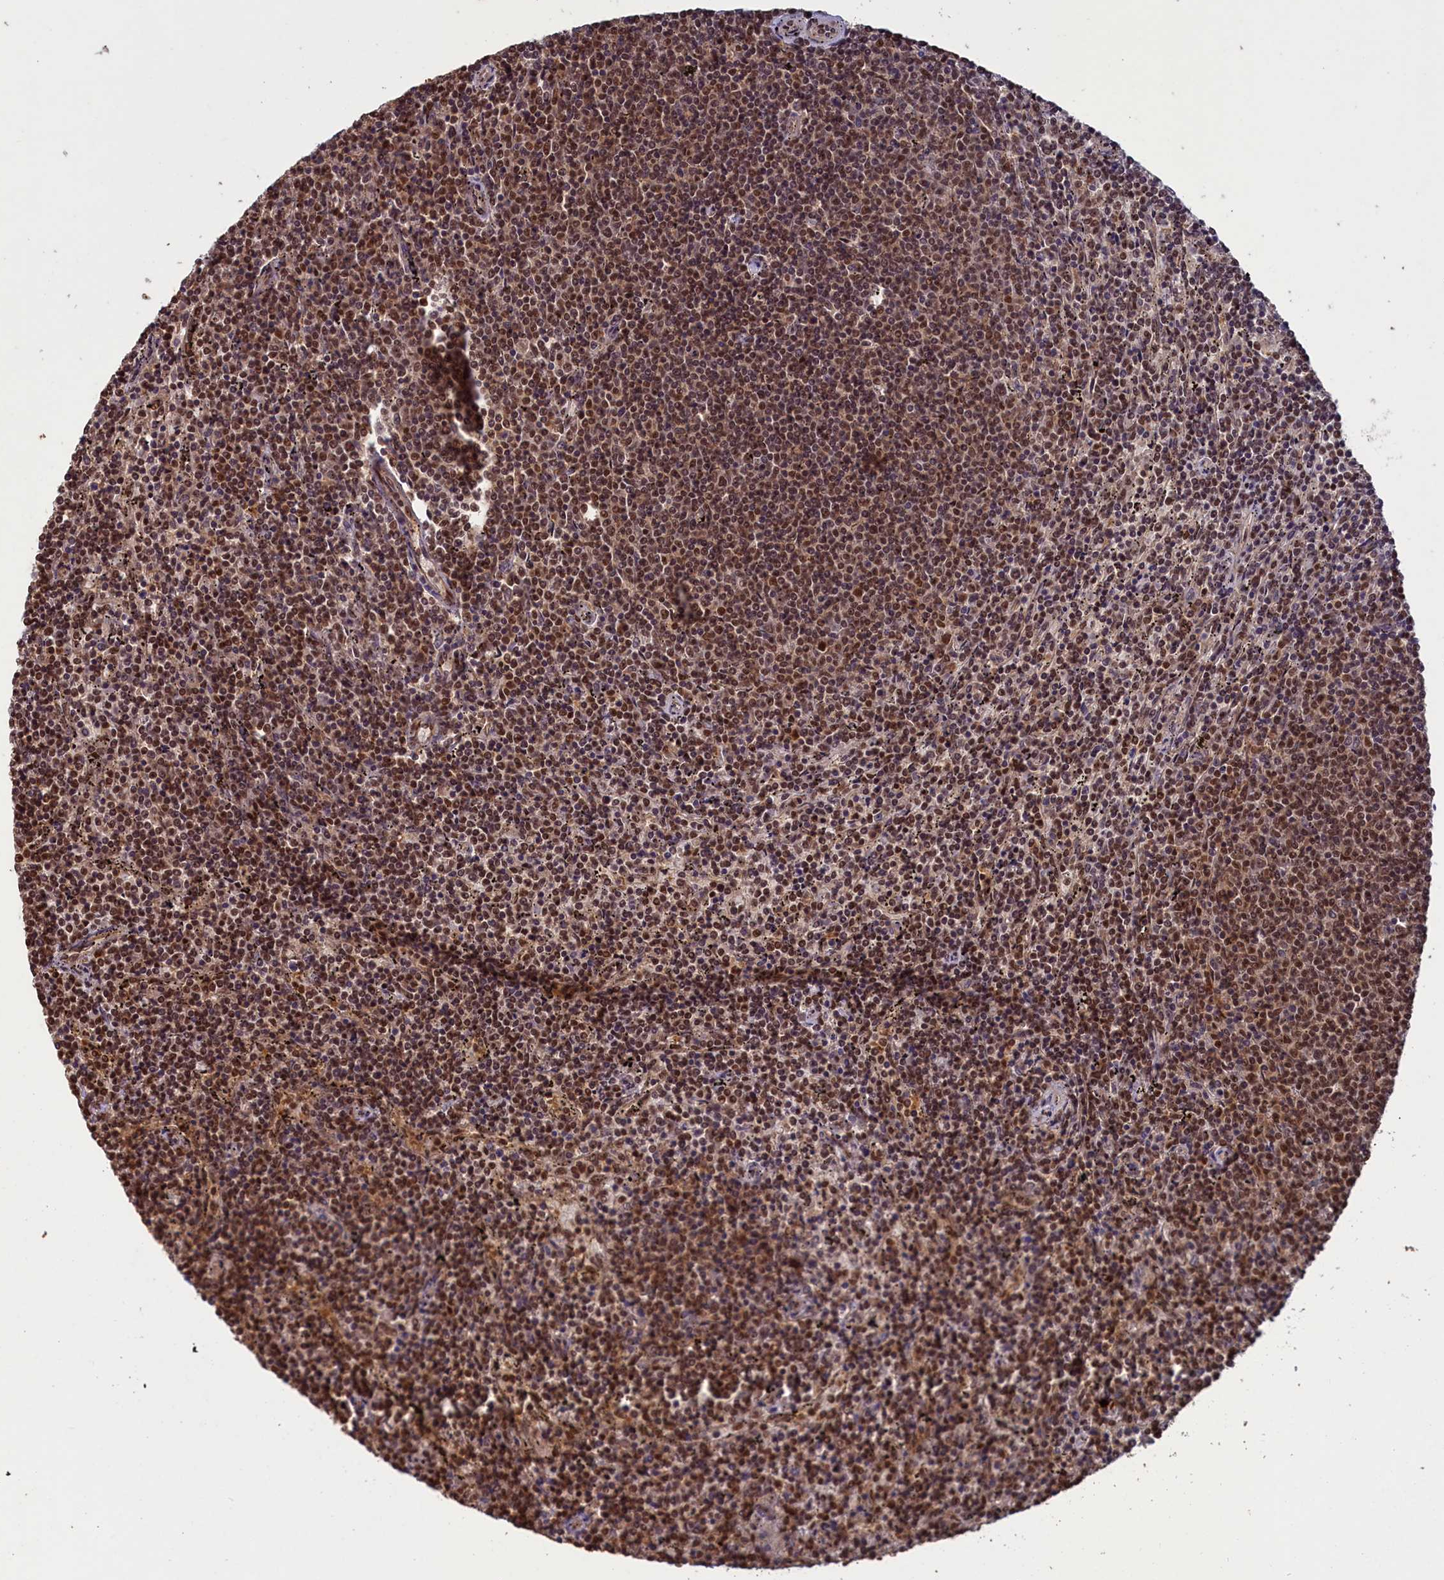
{"staining": {"intensity": "moderate", "quantity": ">75%", "location": "cytoplasmic/membranous,nuclear"}, "tissue": "lymphoma", "cell_type": "Tumor cells", "image_type": "cancer", "snomed": [{"axis": "morphology", "description": "Malignant lymphoma, non-Hodgkin's type, Low grade"}, {"axis": "topography", "description": "Spleen"}], "caption": "Immunohistochemical staining of lymphoma exhibits medium levels of moderate cytoplasmic/membranous and nuclear staining in approximately >75% of tumor cells.", "gene": "NAE1", "patient": {"sex": "female", "age": 50}}